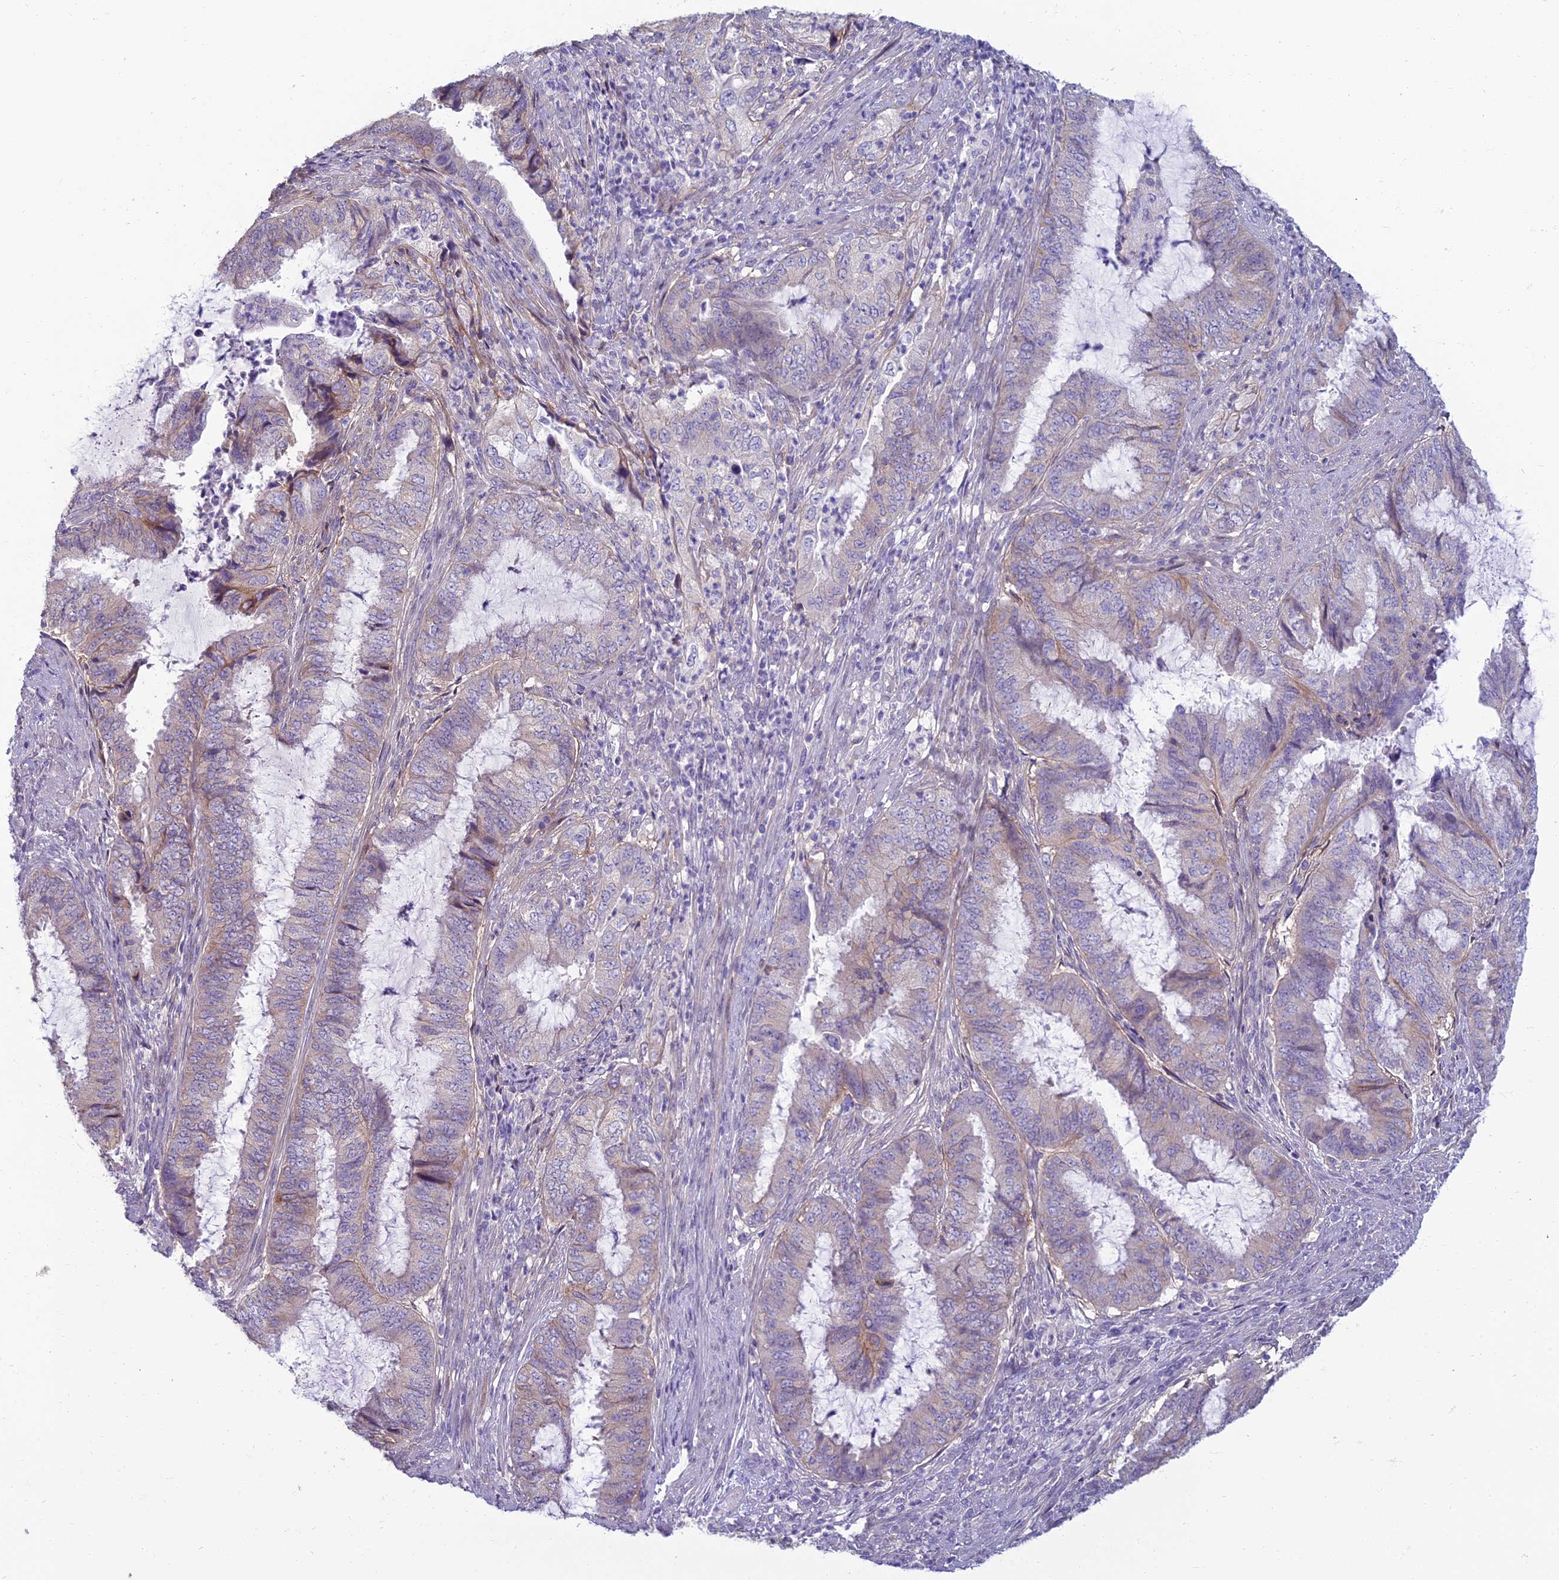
{"staining": {"intensity": "negative", "quantity": "none", "location": "none"}, "tissue": "endometrial cancer", "cell_type": "Tumor cells", "image_type": "cancer", "snomed": [{"axis": "morphology", "description": "Adenocarcinoma, NOS"}, {"axis": "topography", "description": "Endometrium"}], "caption": "This photomicrograph is of adenocarcinoma (endometrial) stained with immunohistochemistry to label a protein in brown with the nuclei are counter-stained blue. There is no staining in tumor cells. (DAB (3,3'-diaminobenzidine) IHC visualized using brightfield microscopy, high magnification).", "gene": "NEURL1", "patient": {"sex": "female", "age": 51}}